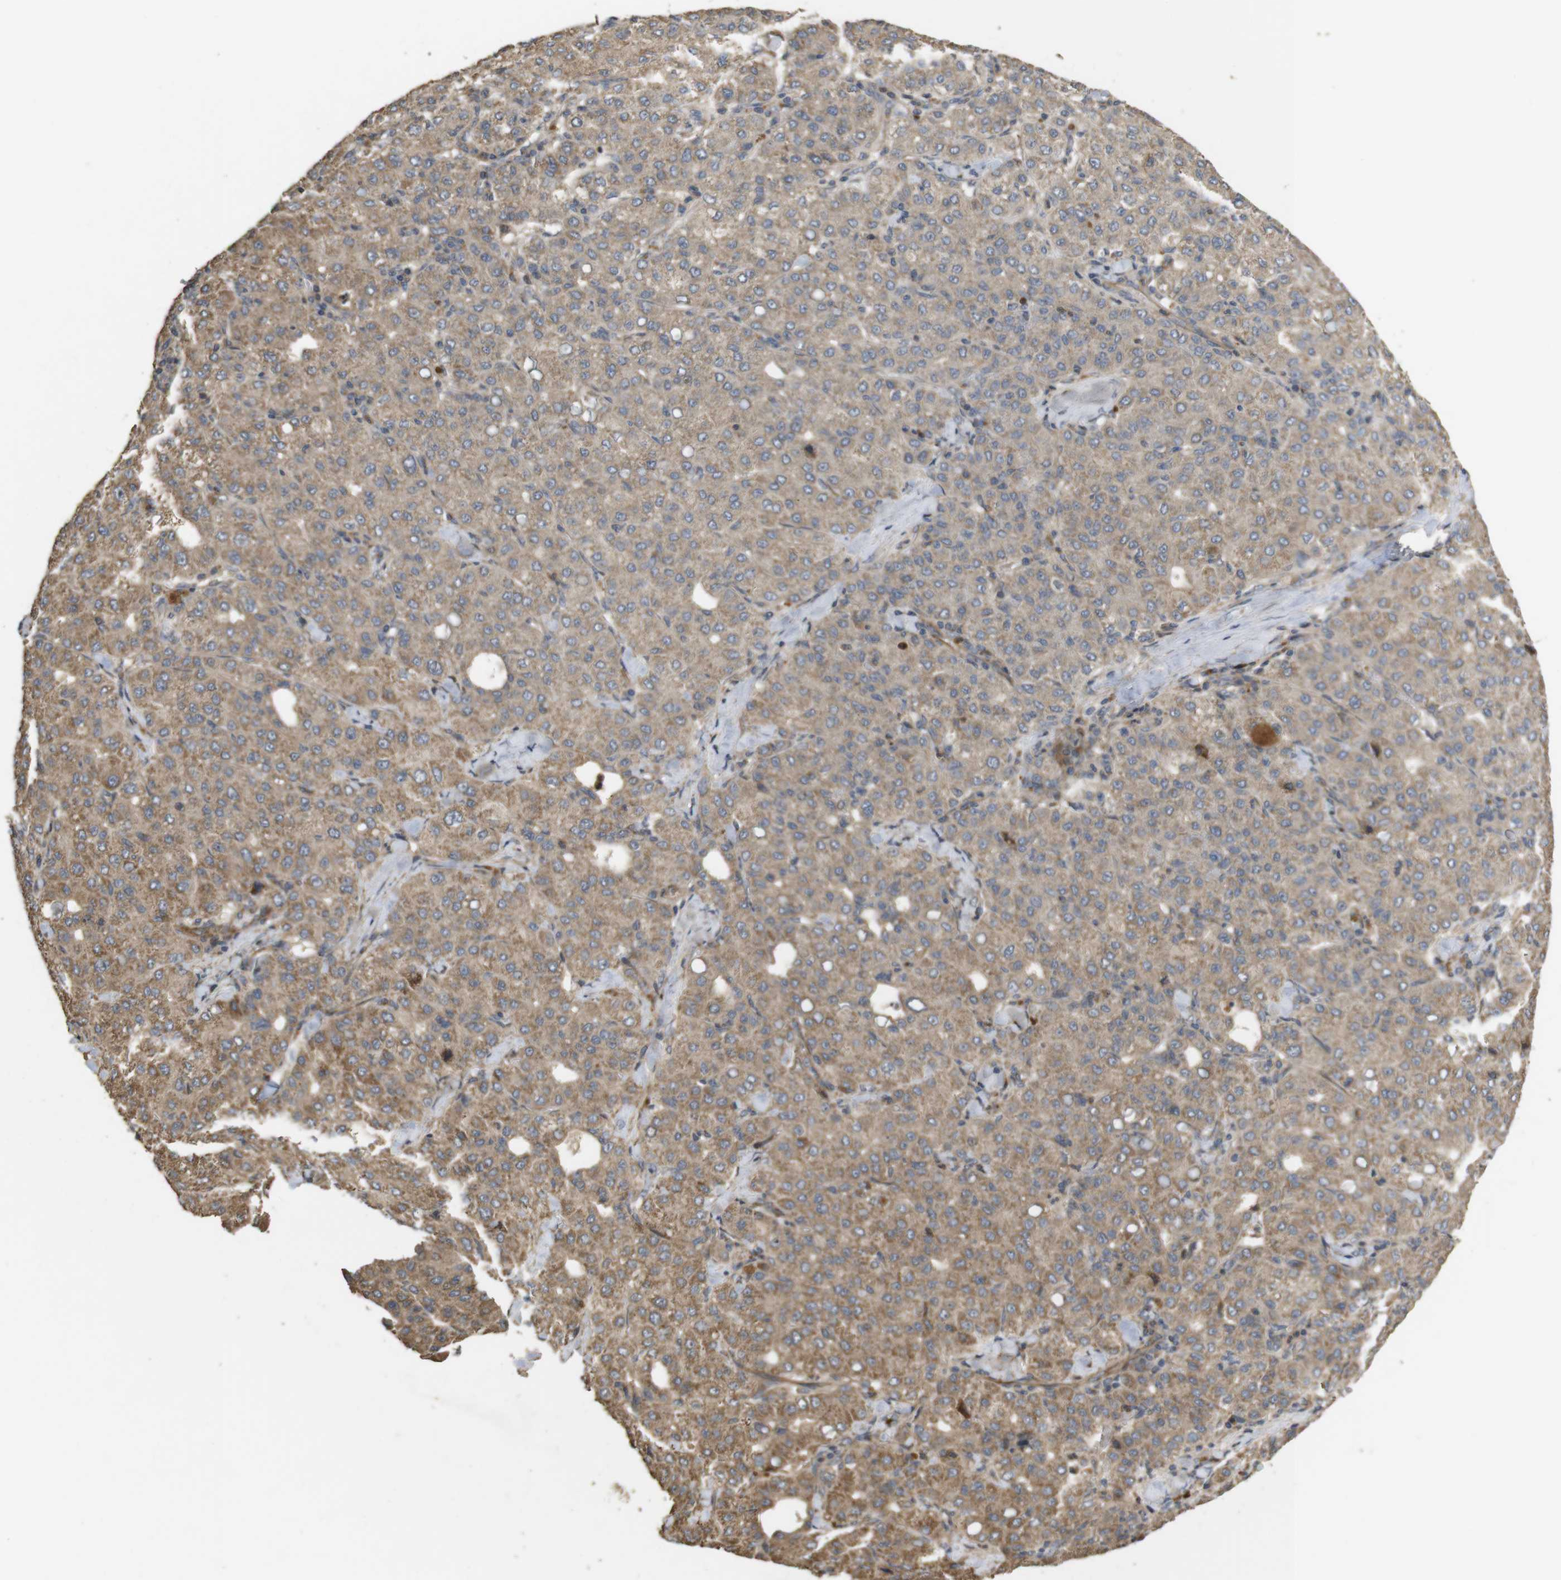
{"staining": {"intensity": "moderate", "quantity": ">75%", "location": "cytoplasmic/membranous"}, "tissue": "liver cancer", "cell_type": "Tumor cells", "image_type": "cancer", "snomed": [{"axis": "morphology", "description": "Carcinoma, Hepatocellular, NOS"}, {"axis": "topography", "description": "Liver"}], "caption": "An IHC photomicrograph of neoplastic tissue is shown. Protein staining in brown highlights moderate cytoplasmic/membranous positivity in liver hepatocellular carcinoma within tumor cells.", "gene": "PCDHB10", "patient": {"sex": "male", "age": 65}}